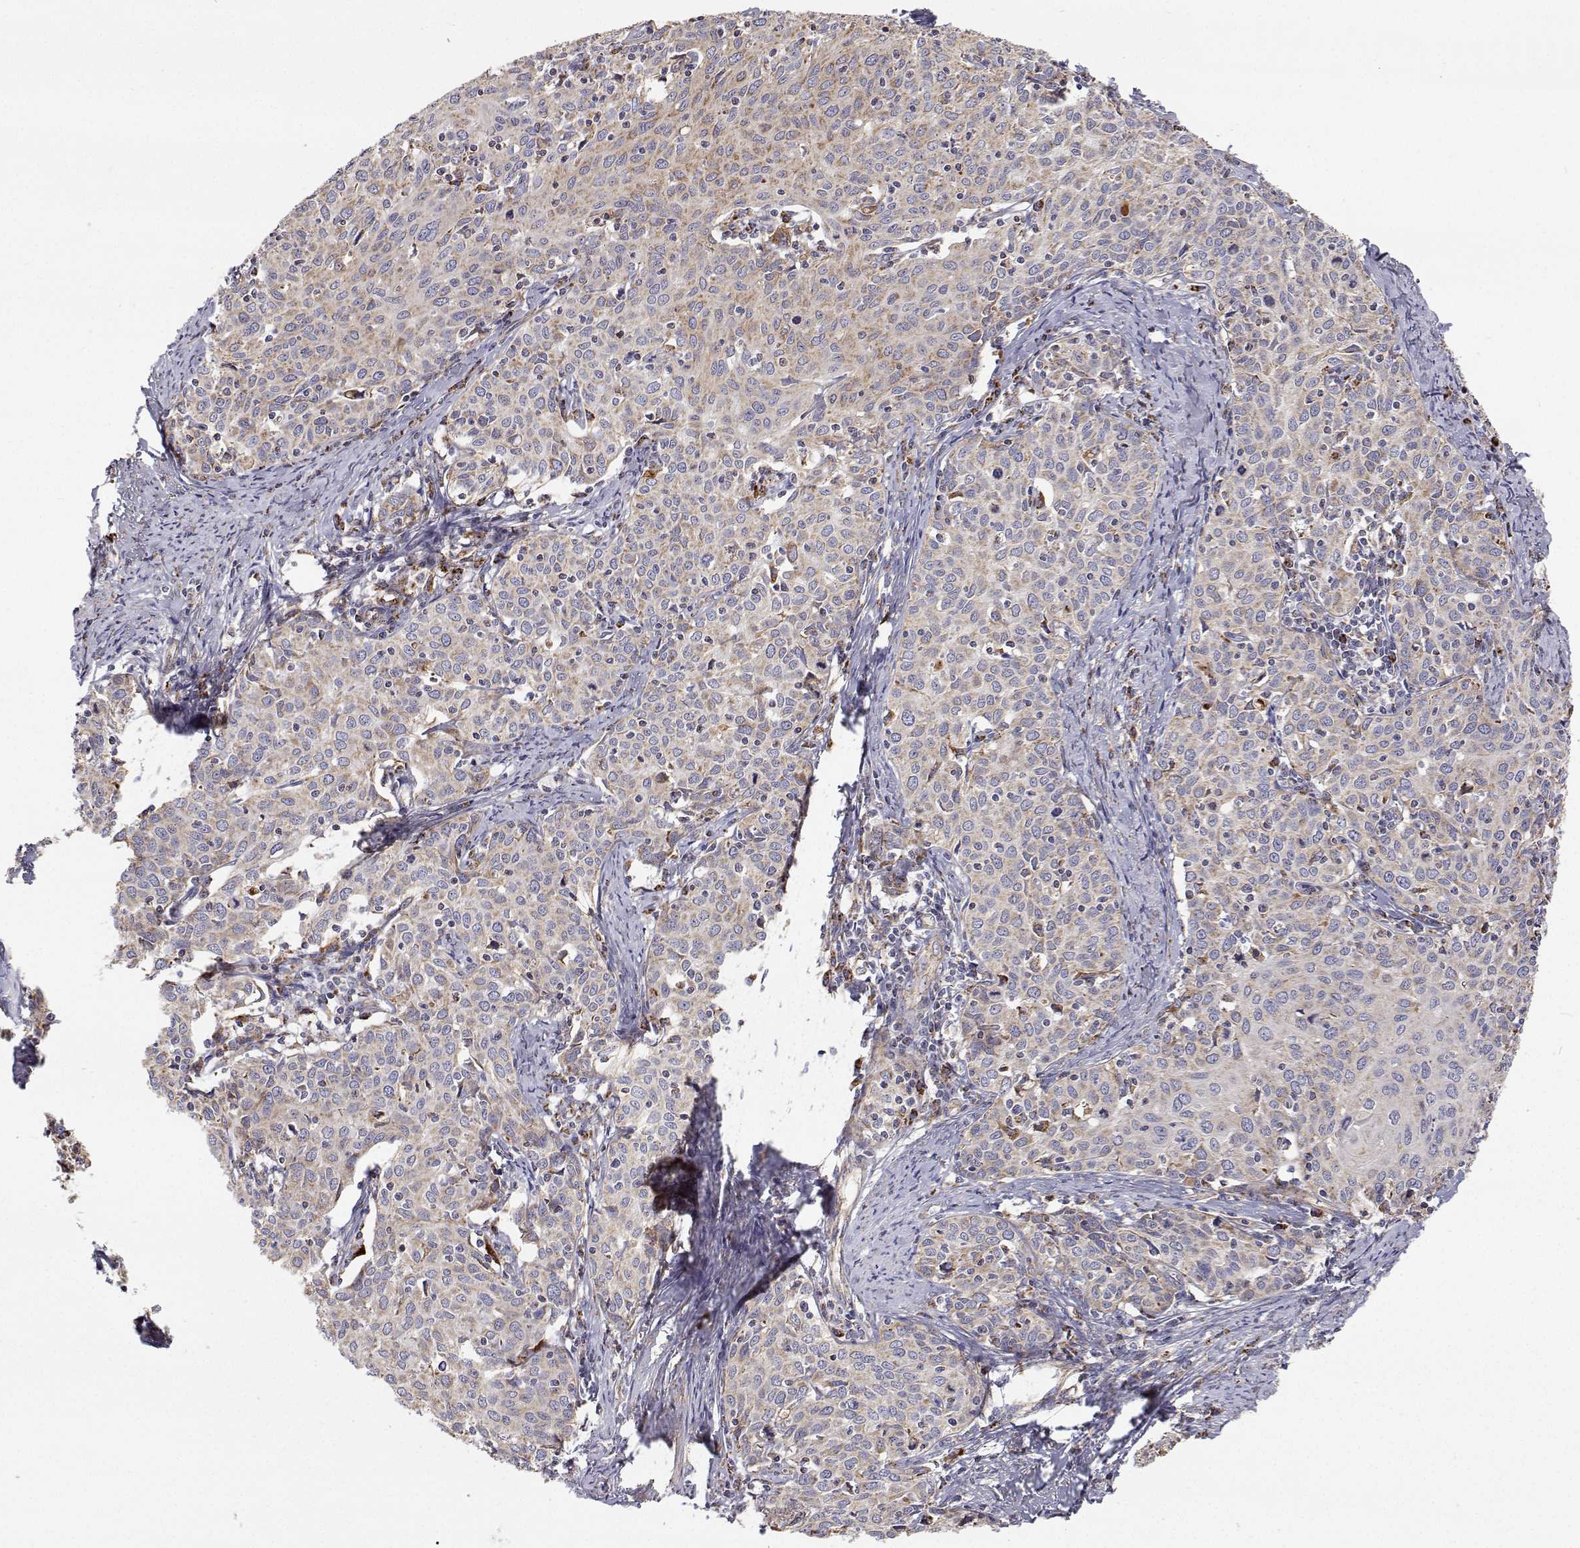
{"staining": {"intensity": "weak", "quantity": "<25%", "location": "cytoplasmic/membranous"}, "tissue": "cervical cancer", "cell_type": "Tumor cells", "image_type": "cancer", "snomed": [{"axis": "morphology", "description": "Squamous cell carcinoma, NOS"}, {"axis": "topography", "description": "Cervix"}], "caption": "The photomicrograph shows no significant positivity in tumor cells of cervical cancer (squamous cell carcinoma).", "gene": "SPICE1", "patient": {"sex": "female", "age": 62}}